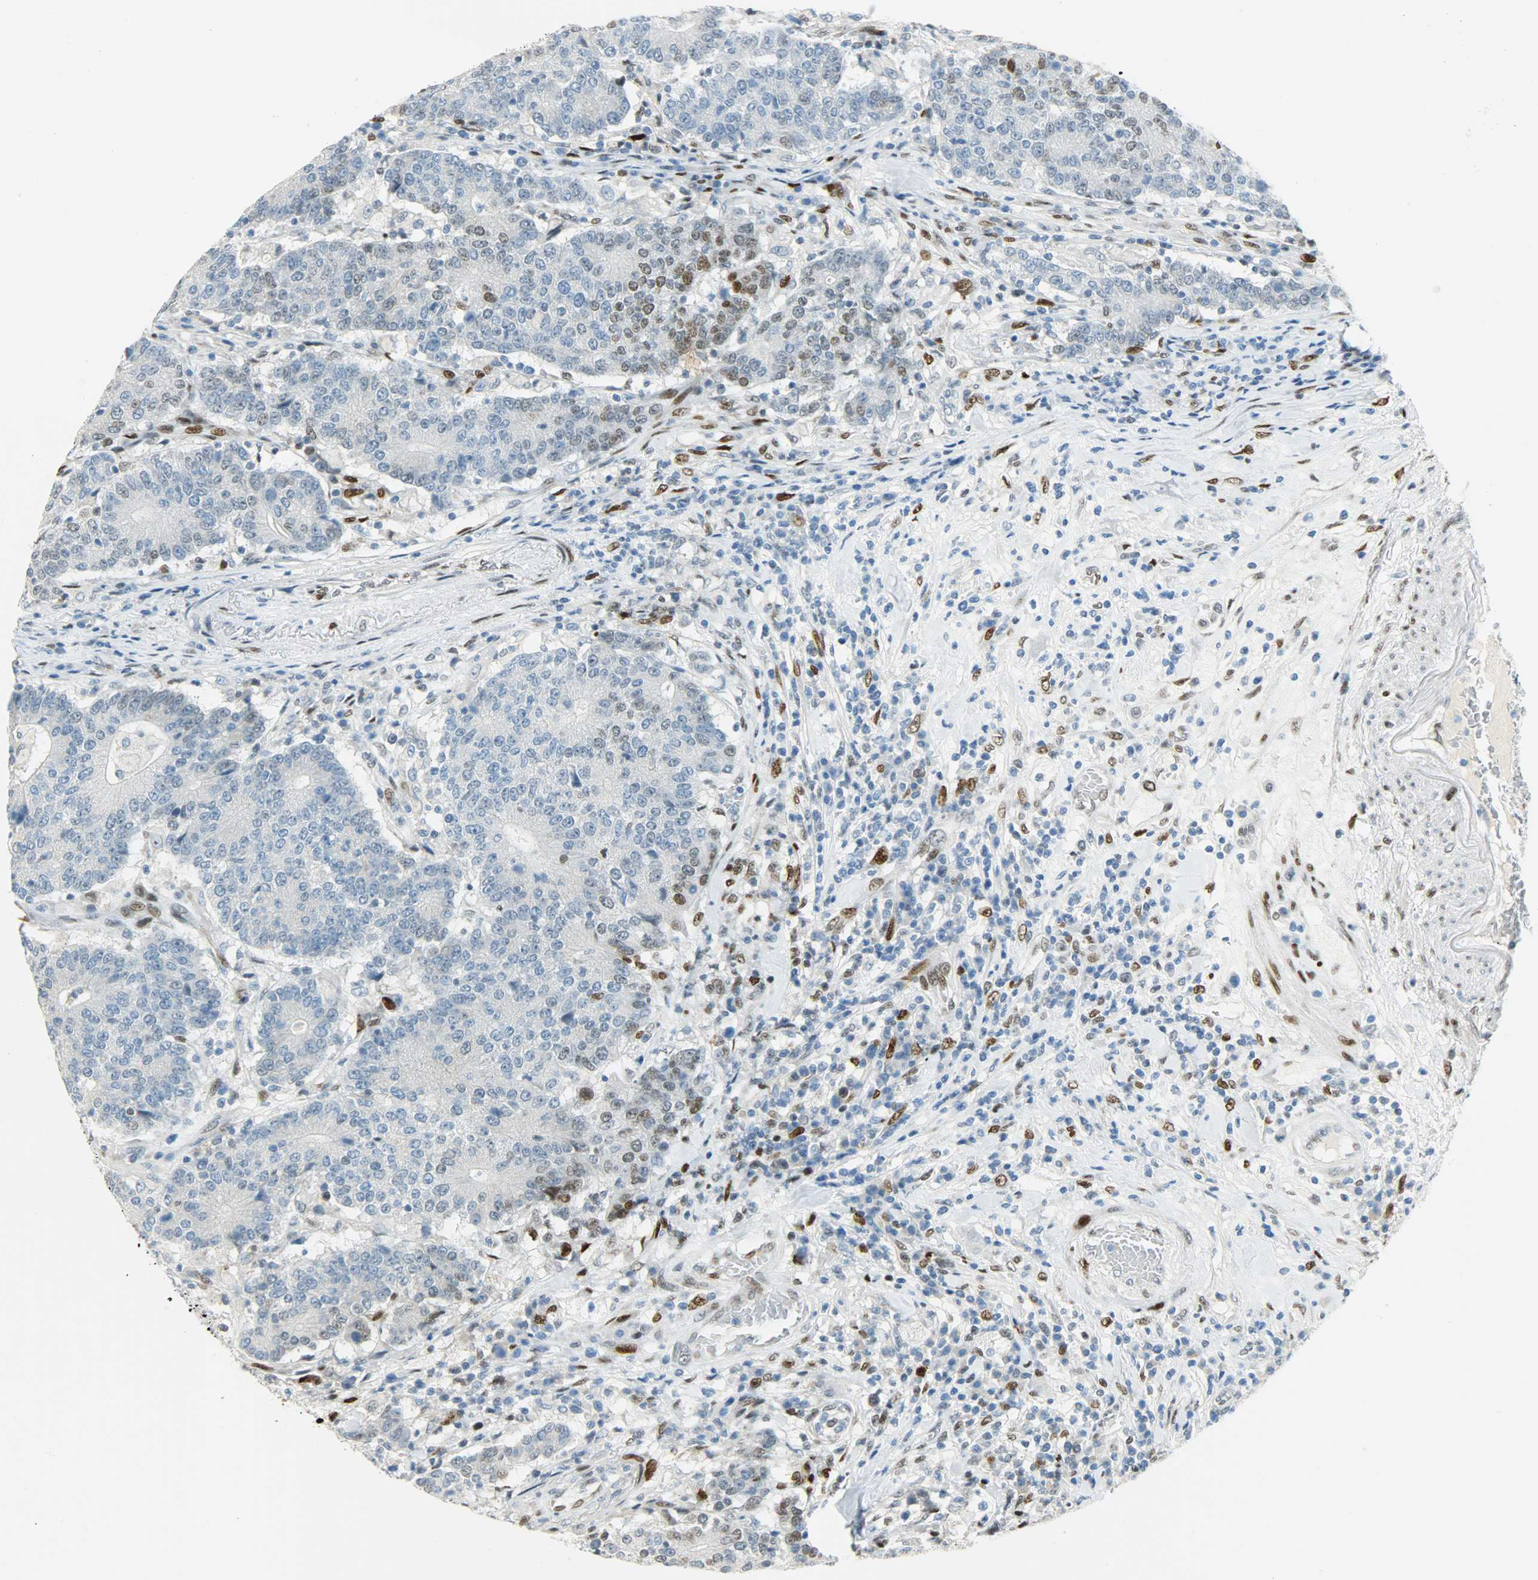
{"staining": {"intensity": "weak", "quantity": "<25%", "location": "nuclear"}, "tissue": "colorectal cancer", "cell_type": "Tumor cells", "image_type": "cancer", "snomed": [{"axis": "morphology", "description": "Normal tissue, NOS"}, {"axis": "morphology", "description": "Adenocarcinoma, NOS"}, {"axis": "topography", "description": "Colon"}], "caption": "Immunohistochemistry (IHC) histopathology image of human colorectal cancer stained for a protein (brown), which reveals no expression in tumor cells. (DAB (3,3'-diaminobenzidine) IHC, high magnification).", "gene": "JUNB", "patient": {"sex": "female", "age": 75}}